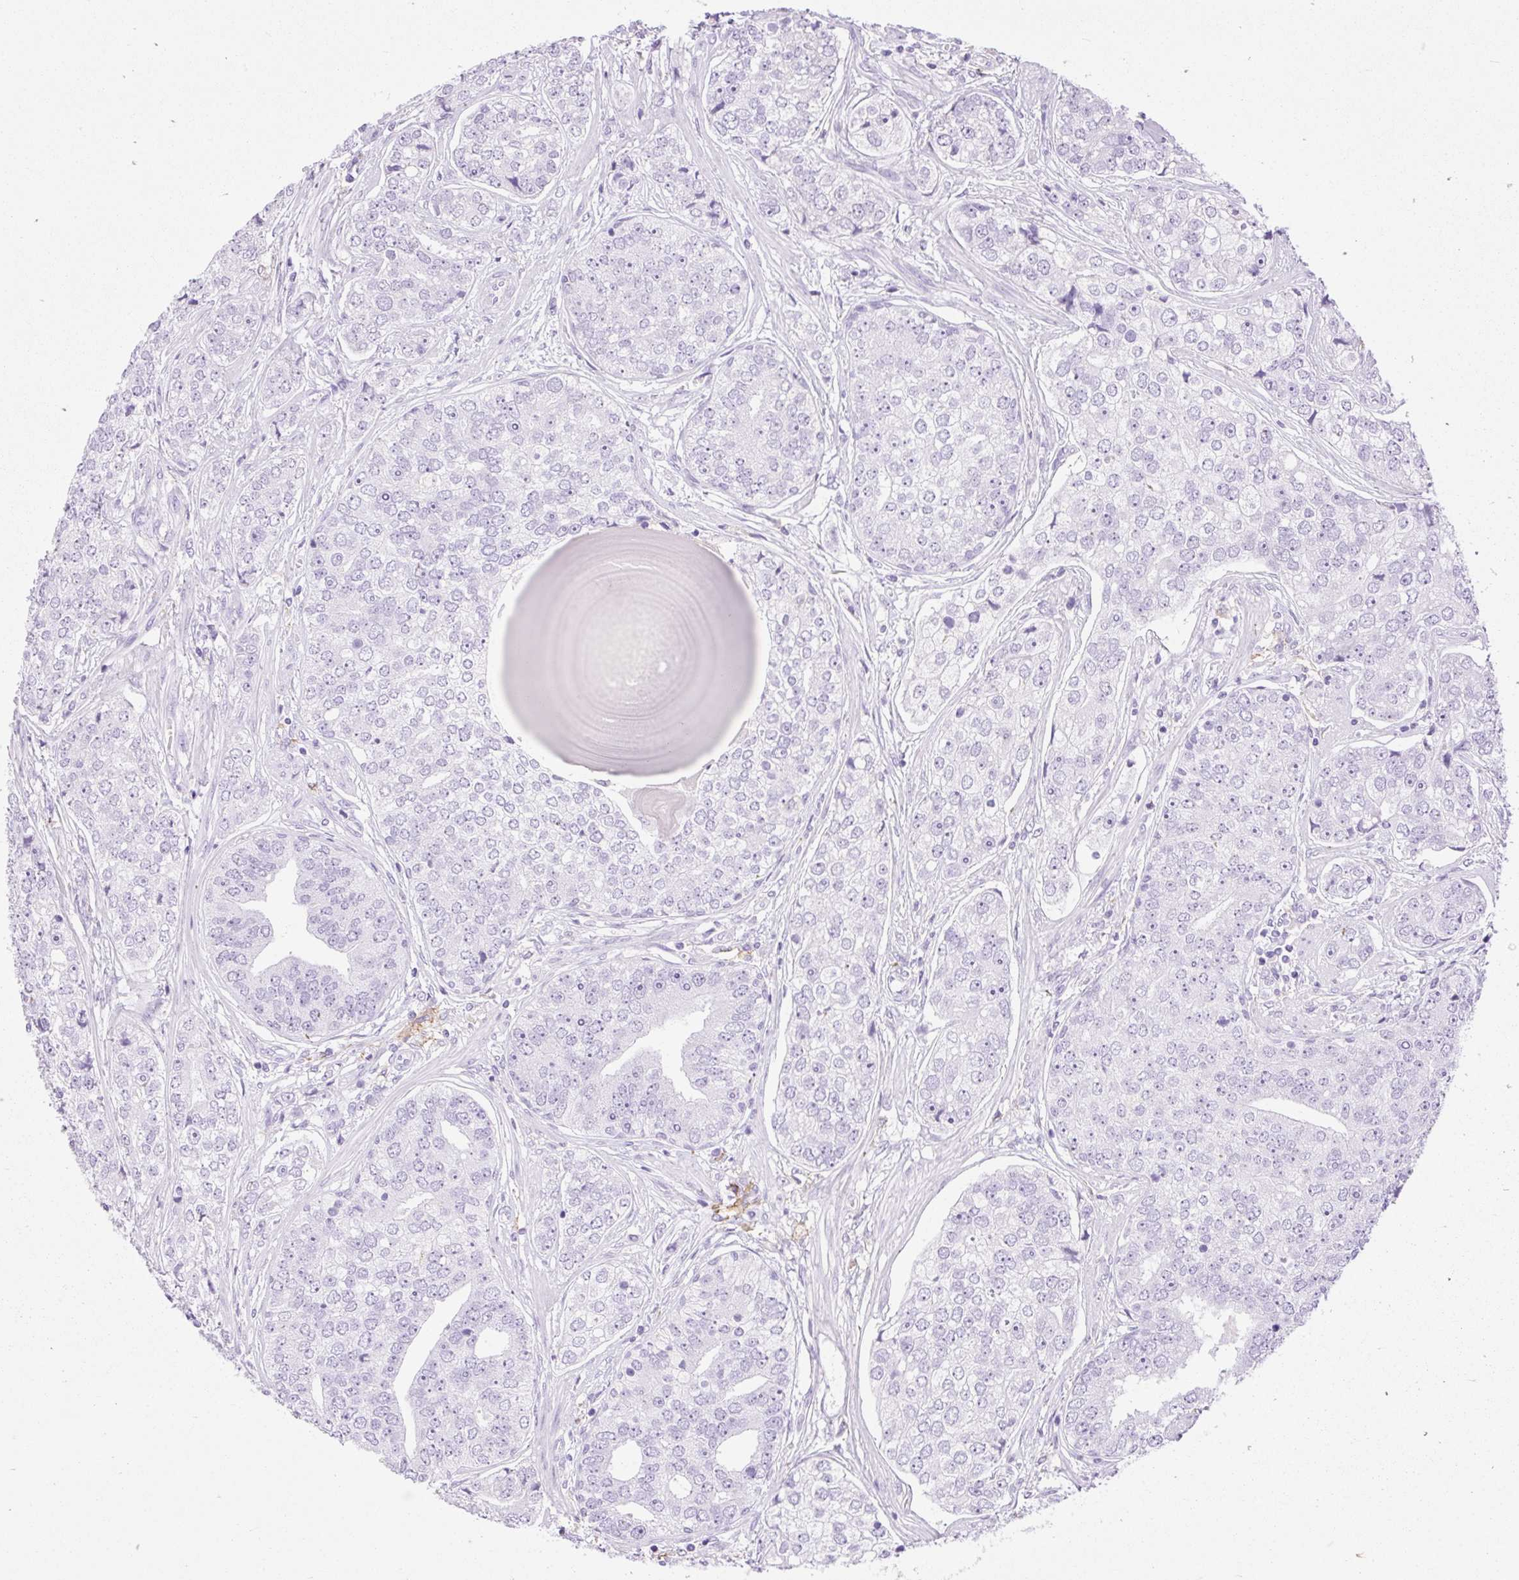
{"staining": {"intensity": "negative", "quantity": "none", "location": "none"}, "tissue": "prostate cancer", "cell_type": "Tumor cells", "image_type": "cancer", "snomed": [{"axis": "morphology", "description": "Adenocarcinoma, High grade"}, {"axis": "topography", "description": "Prostate"}], "caption": "An immunohistochemistry histopathology image of prostate cancer is shown. There is no staining in tumor cells of prostate cancer.", "gene": "SIGLEC1", "patient": {"sex": "male", "age": 60}}